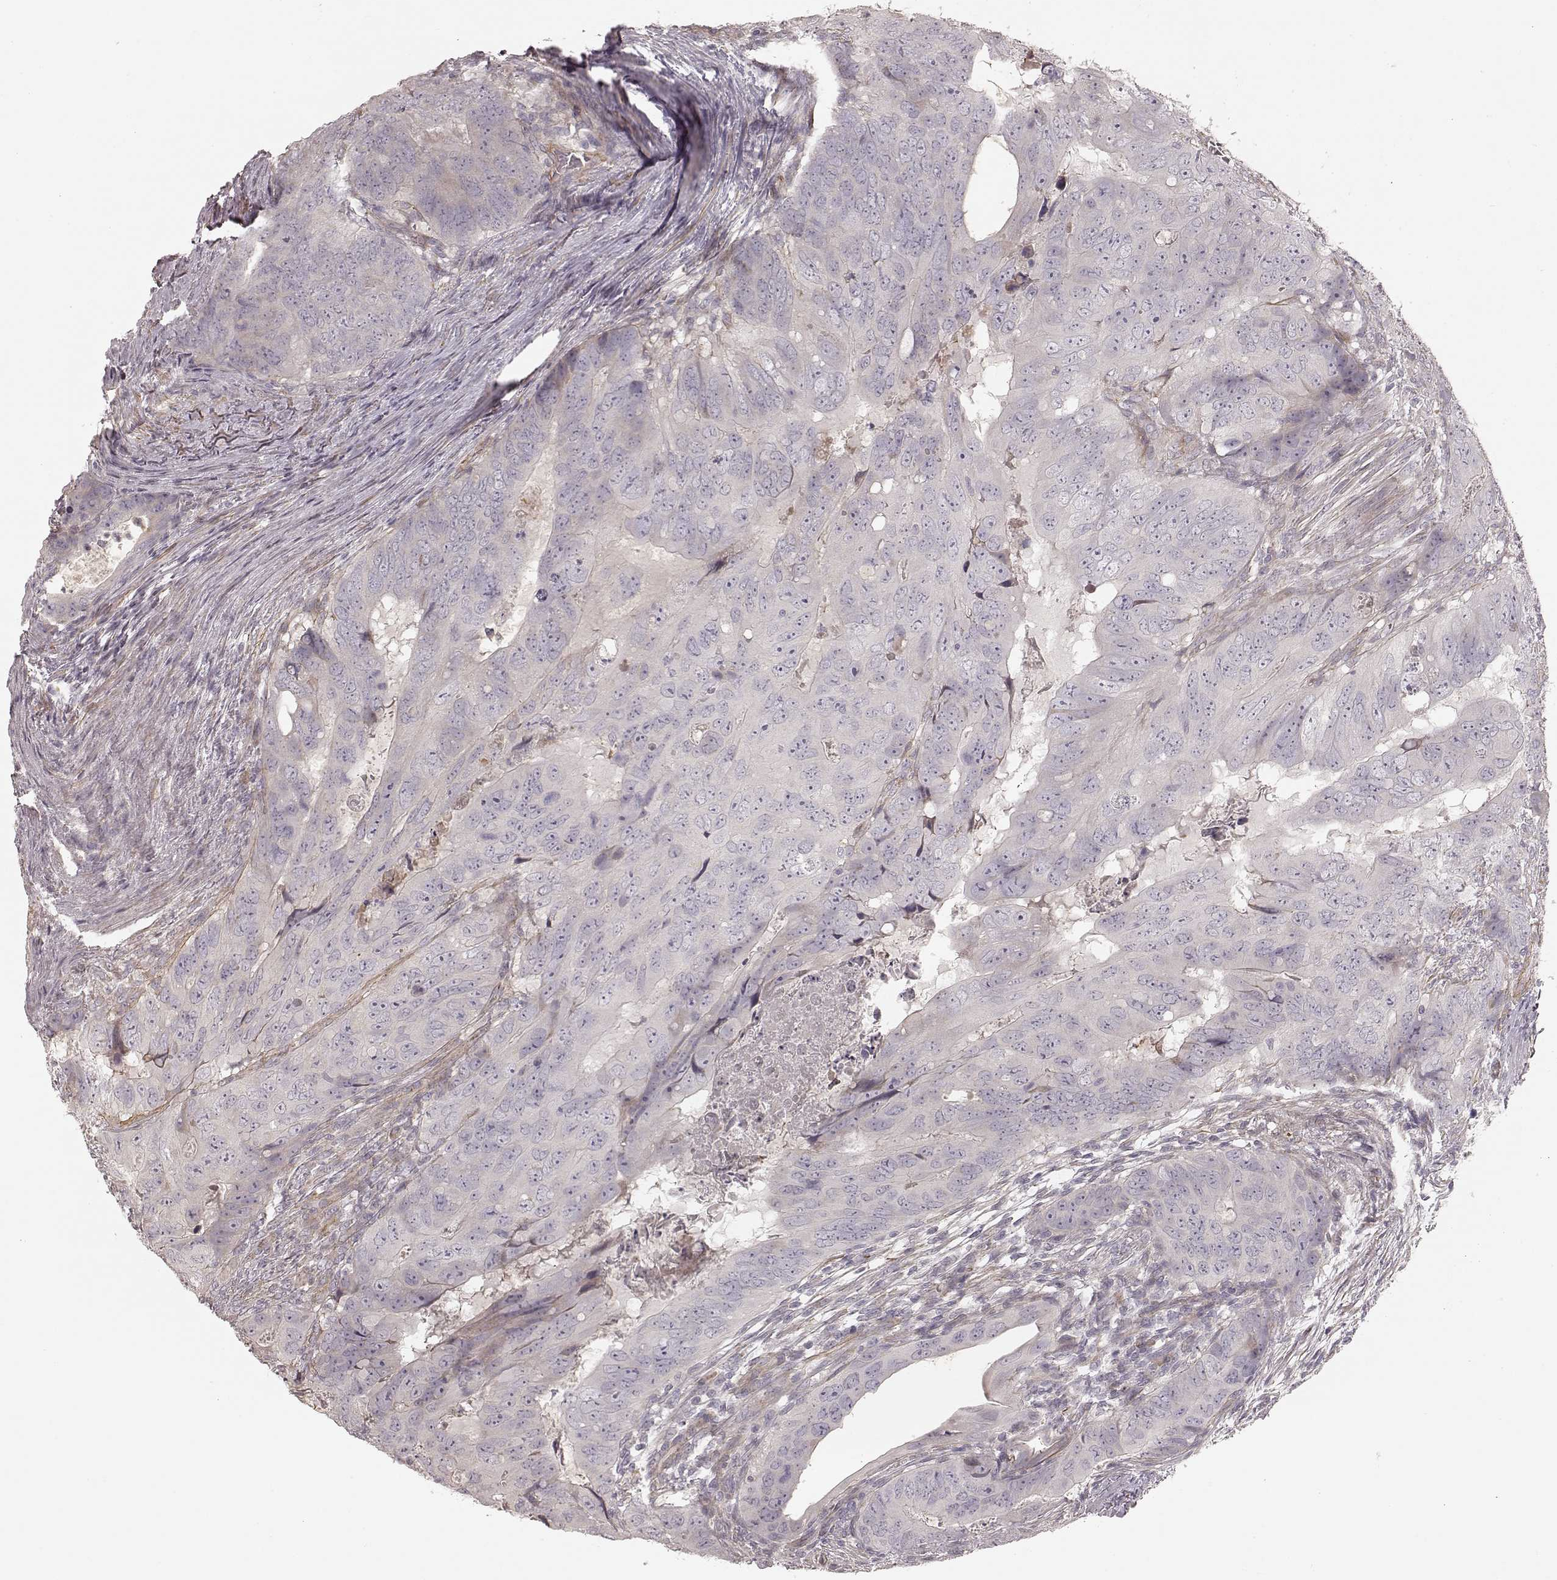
{"staining": {"intensity": "negative", "quantity": "none", "location": "none"}, "tissue": "colorectal cancer", "cell_type": "Tumor cells", "image_type": "cancer", "snomed": [{"axis": "morphology", "description": "Adenocarcinoma, NOS"}, {"axis": "topography", "description": "Colon"}], "caption": "IHC histopathology image of neoplastic tissue: colorectal cancer stained with DAB demonstrates no significant protein positivity in tumor cells.", "gene": "KCNJ9", "patient": {"sex": "male", "age": 79}}